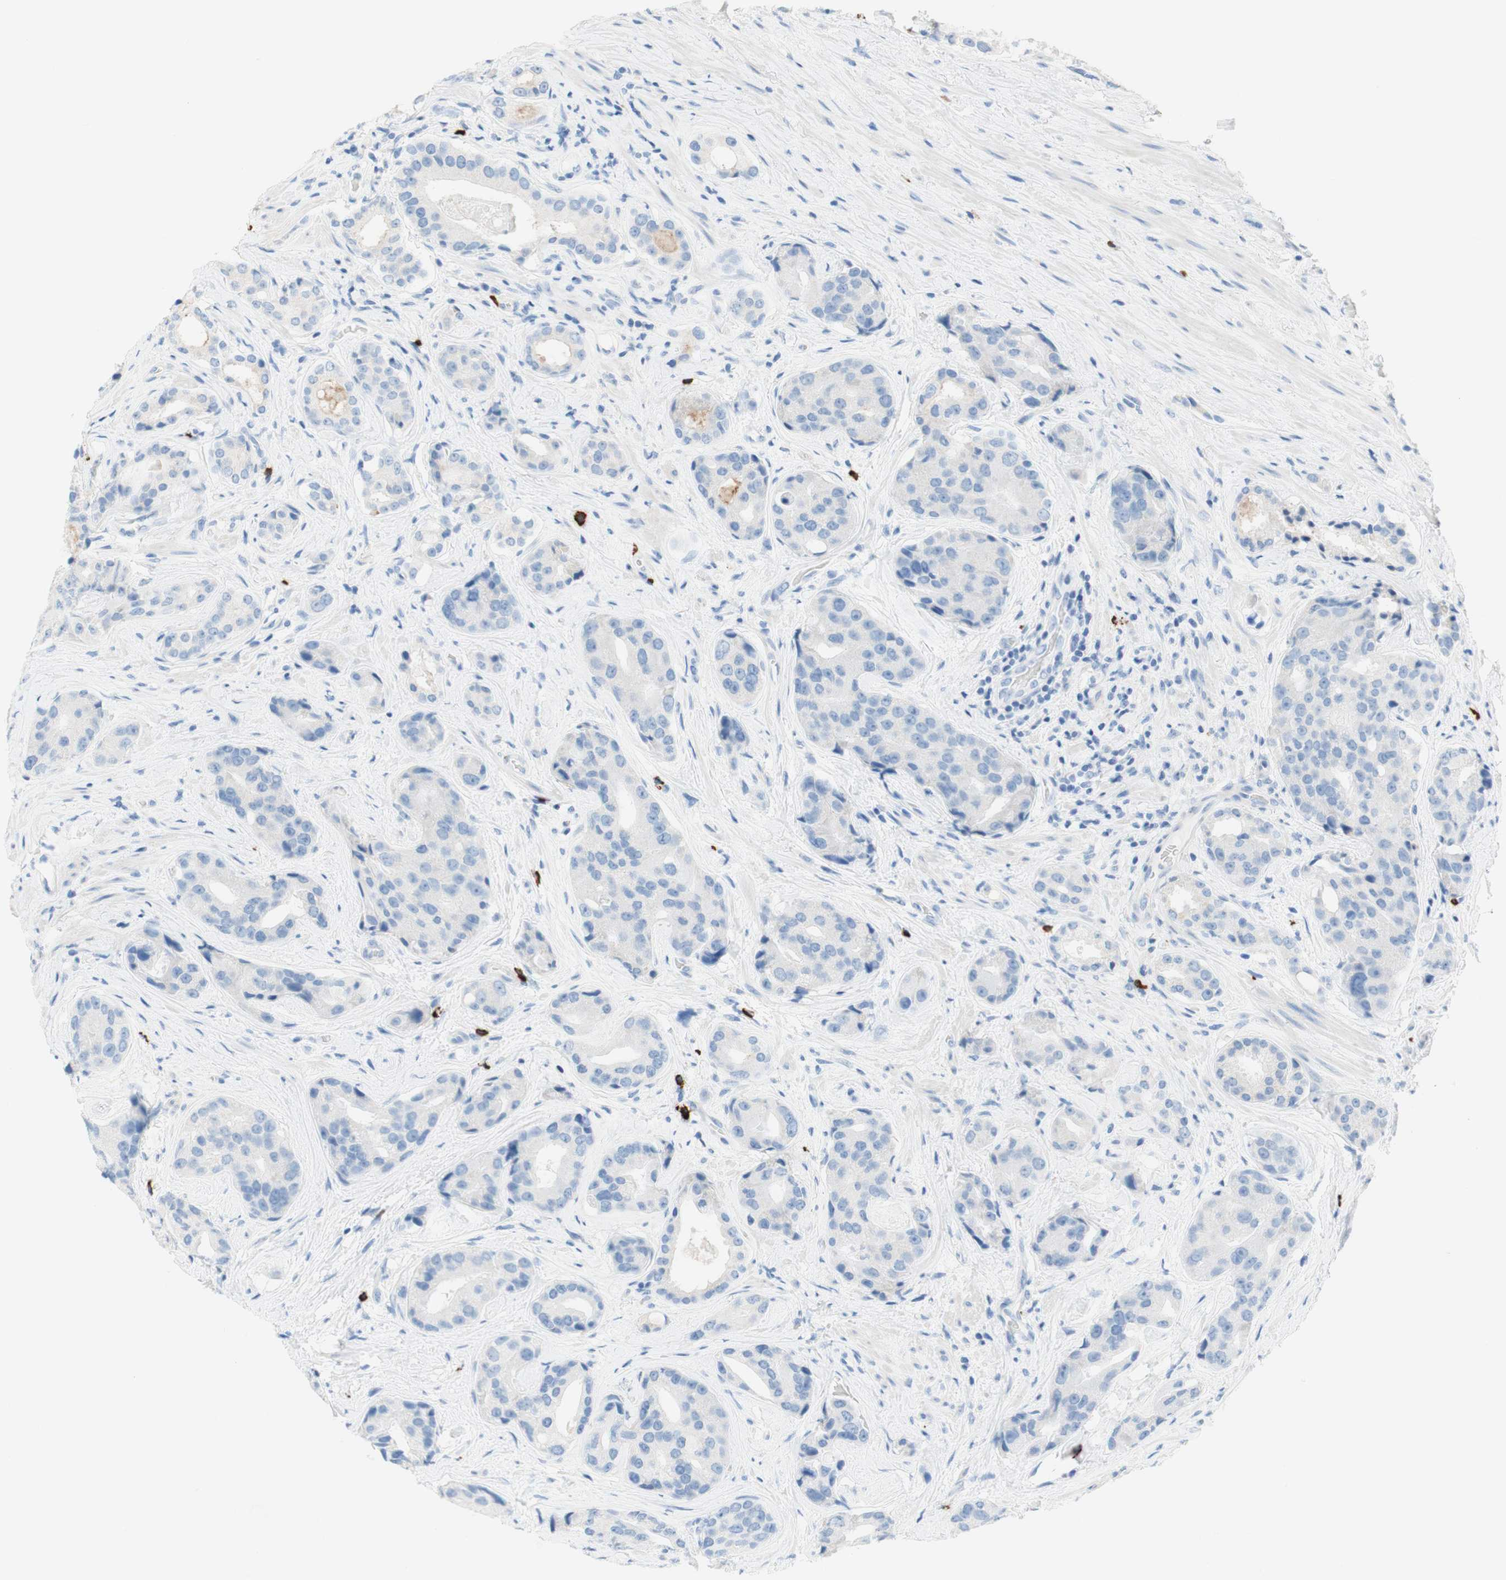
{"staining": {"intensity": "negative", "quantity": "none", "location": "none"}, "tissue": "prostate cancer", "cell_type": "Tumor cells", "image_type": "cancer", "snomed": [{"axis": "morphology", "description": "Adenocarcinoma, High grade"}, {"axis": "topography", "description": "Prostate"}], "caption": "There is no significant staining in tumor cells of prostate cancer (high-grade adenocarcinoma).", "gene": "CEACAM1", "patient": {"sex": "male", "age": 71}}